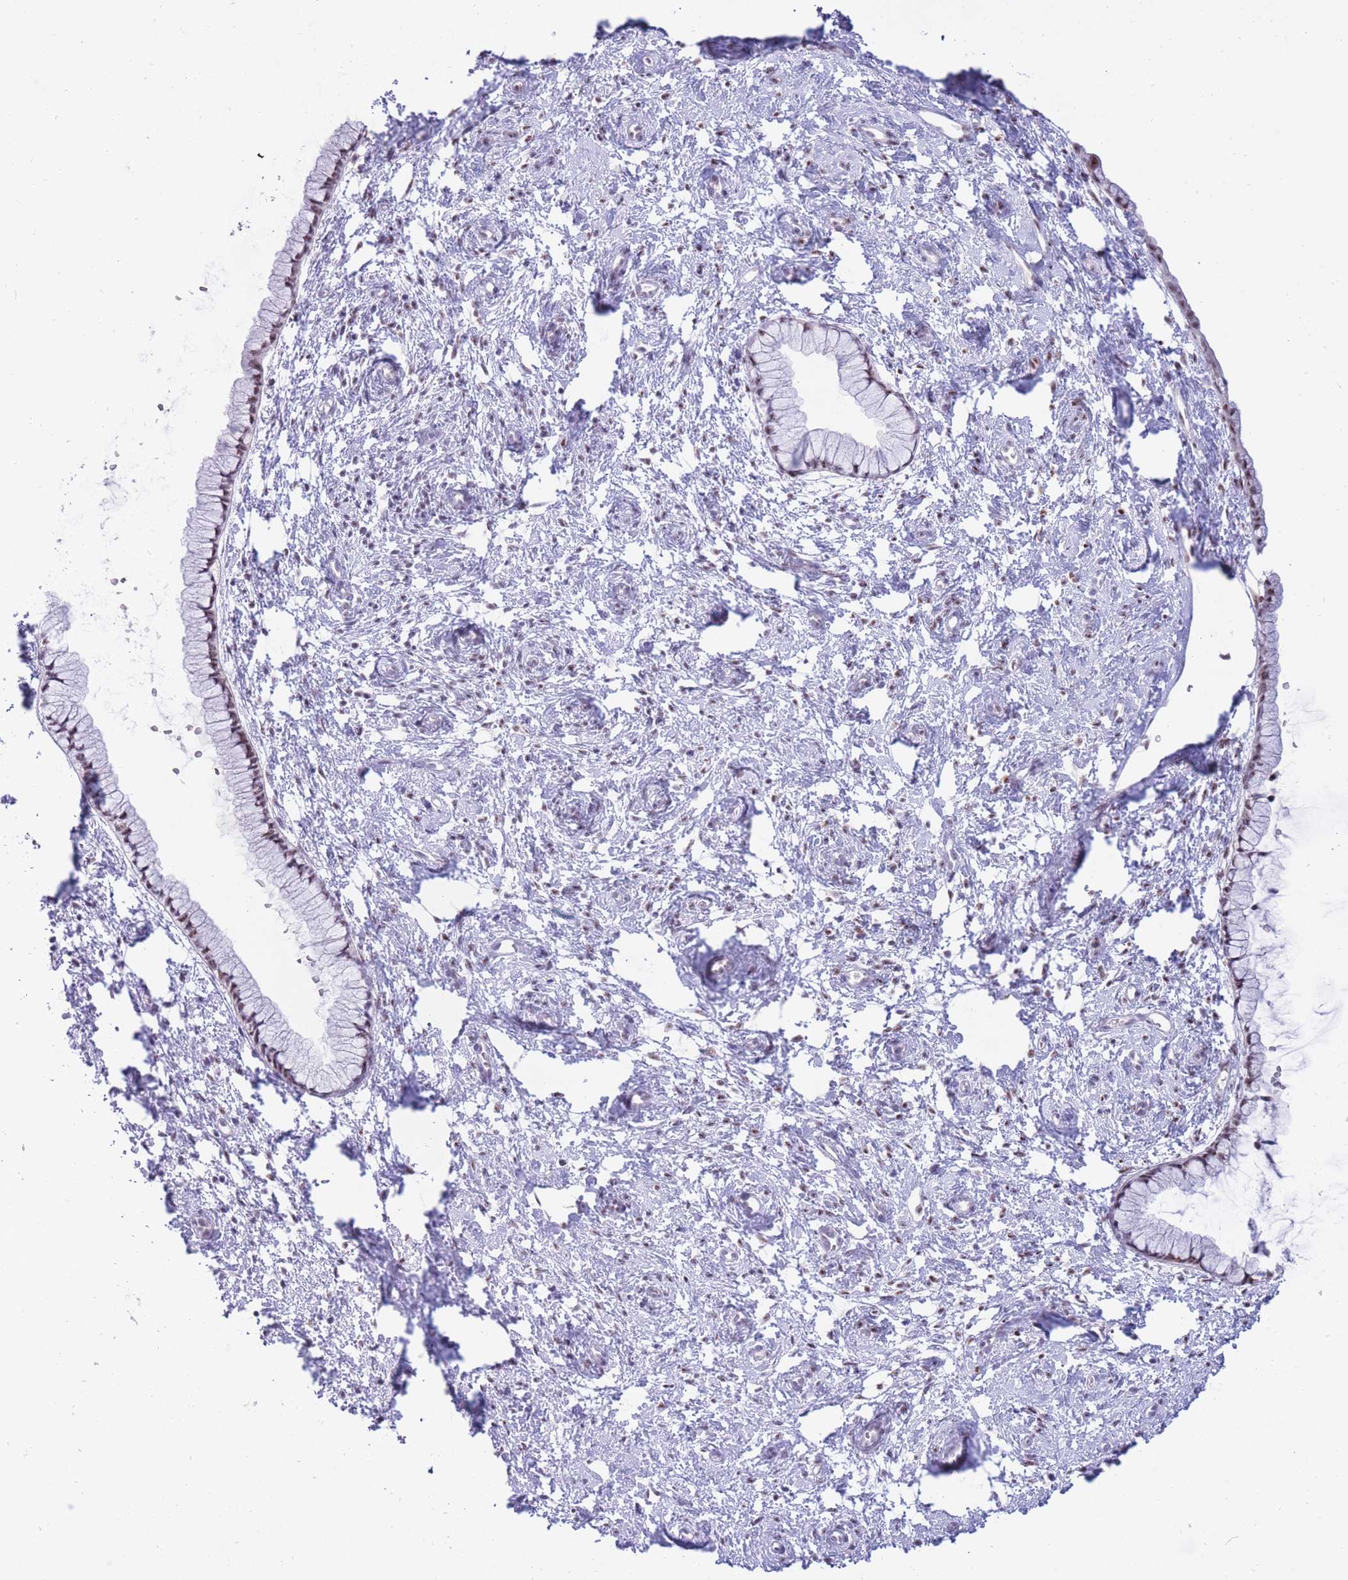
{"staining": {"intensity": "weak", "quantity": "<25%", "location": "nuclear"}, "tissue": "cervix", "cell_type": "Glandular cells", "image_type": "normal", "snomed": [{"axis": "morphology", "description": "Normal tissue, NOS"}, {"axis": "topography", "description": "Cervix"}], "caption": "This is a micrograph of IHC staining of benign cervix, which shows no expression in glandular cells.", "gene": "CYP2B6", "patient": {"sex": "female", "age": 57}}